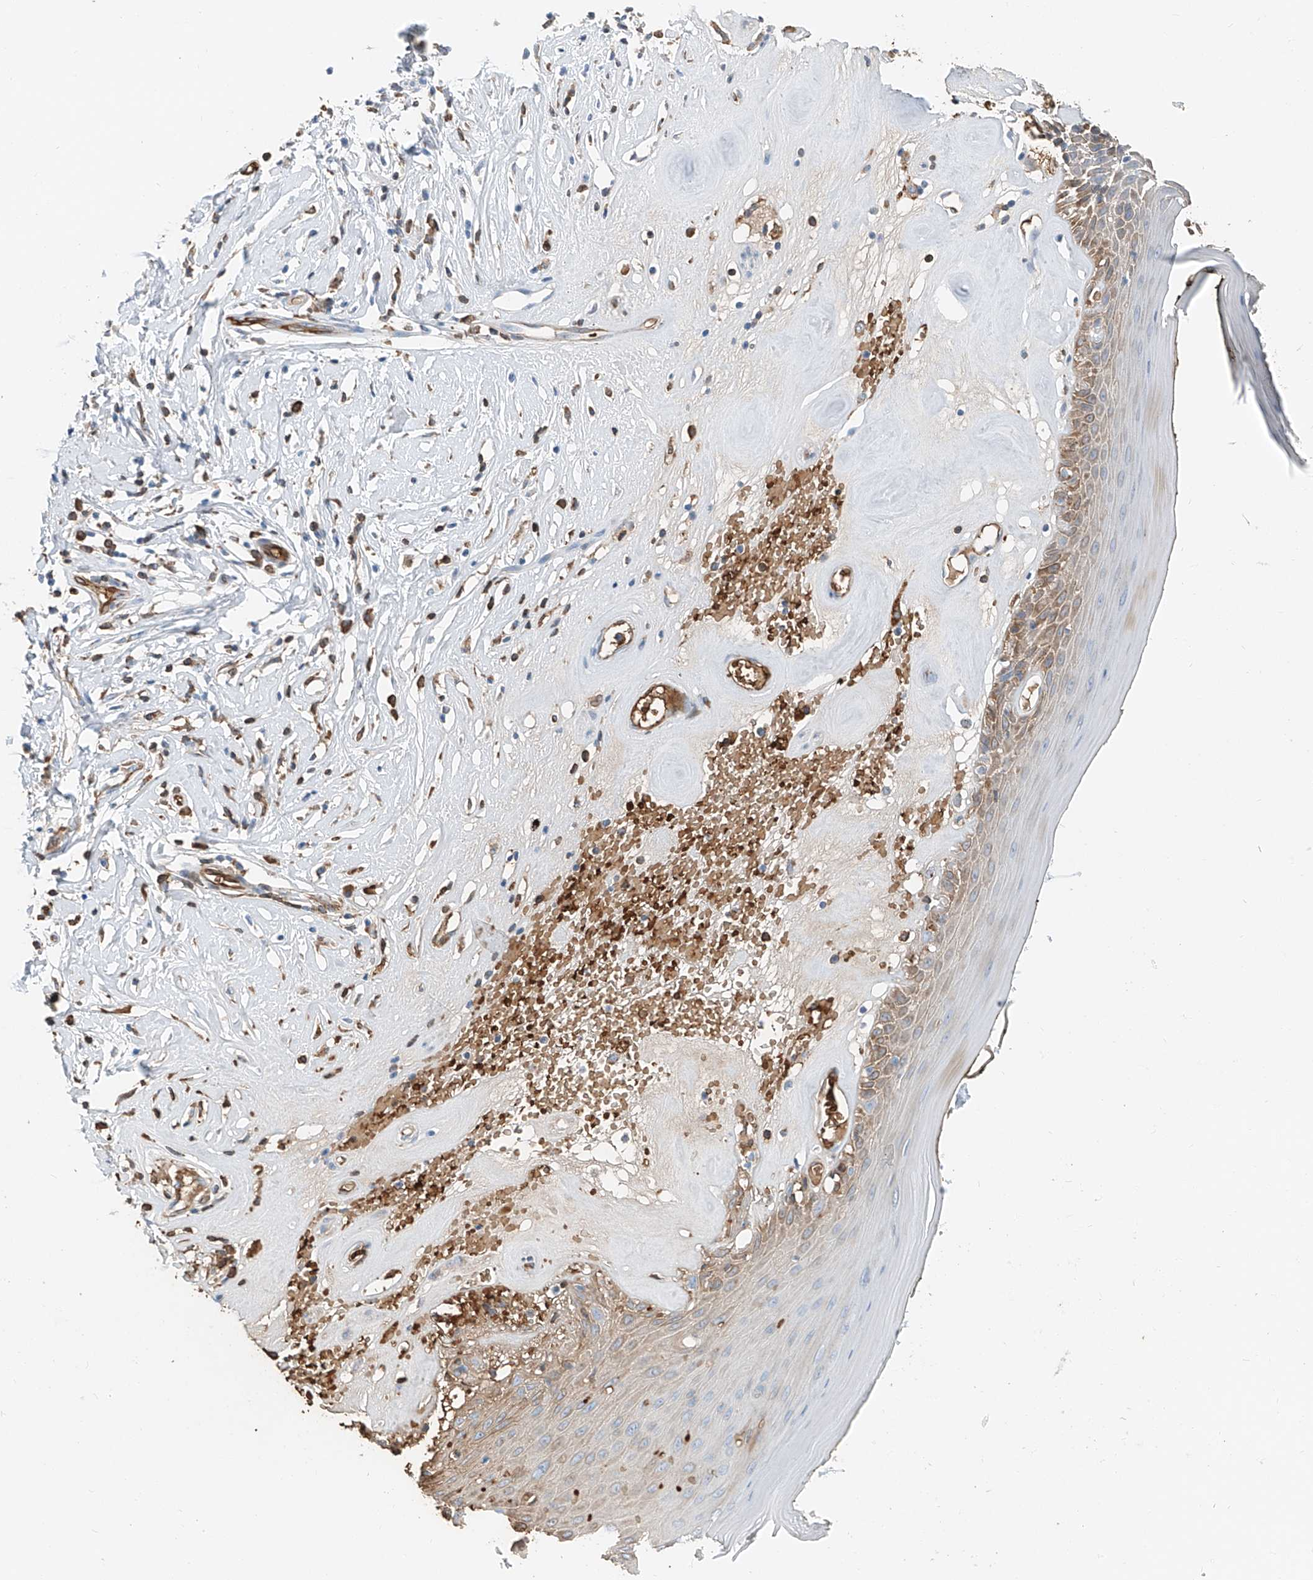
{"staining": {"intensity": "moderate", "quantity": "<25%", "location": "cytoplasmic/membranous"}, "tissue": "skin", "cell_type": "Epidermal cells", "image_type": "normal", "snomed": [{"axis": "morphology", "description": "Normal tissue, NOS"}, {"axis": "morphology", "description": "Inflammation, NOS"}, {"axis": "topography", "description": "Vulva"}], "caption": "Benign skin exhibits moderate cytoplasmic/membranous positivity in about <25% of epidermal cells The staining was performed using DAB, with brown indicating positive protein expression. Nuclei are stained blue with hematoxylin..", "gene": "PRSS23", "patient": {"sex": "female", "age": 84}}